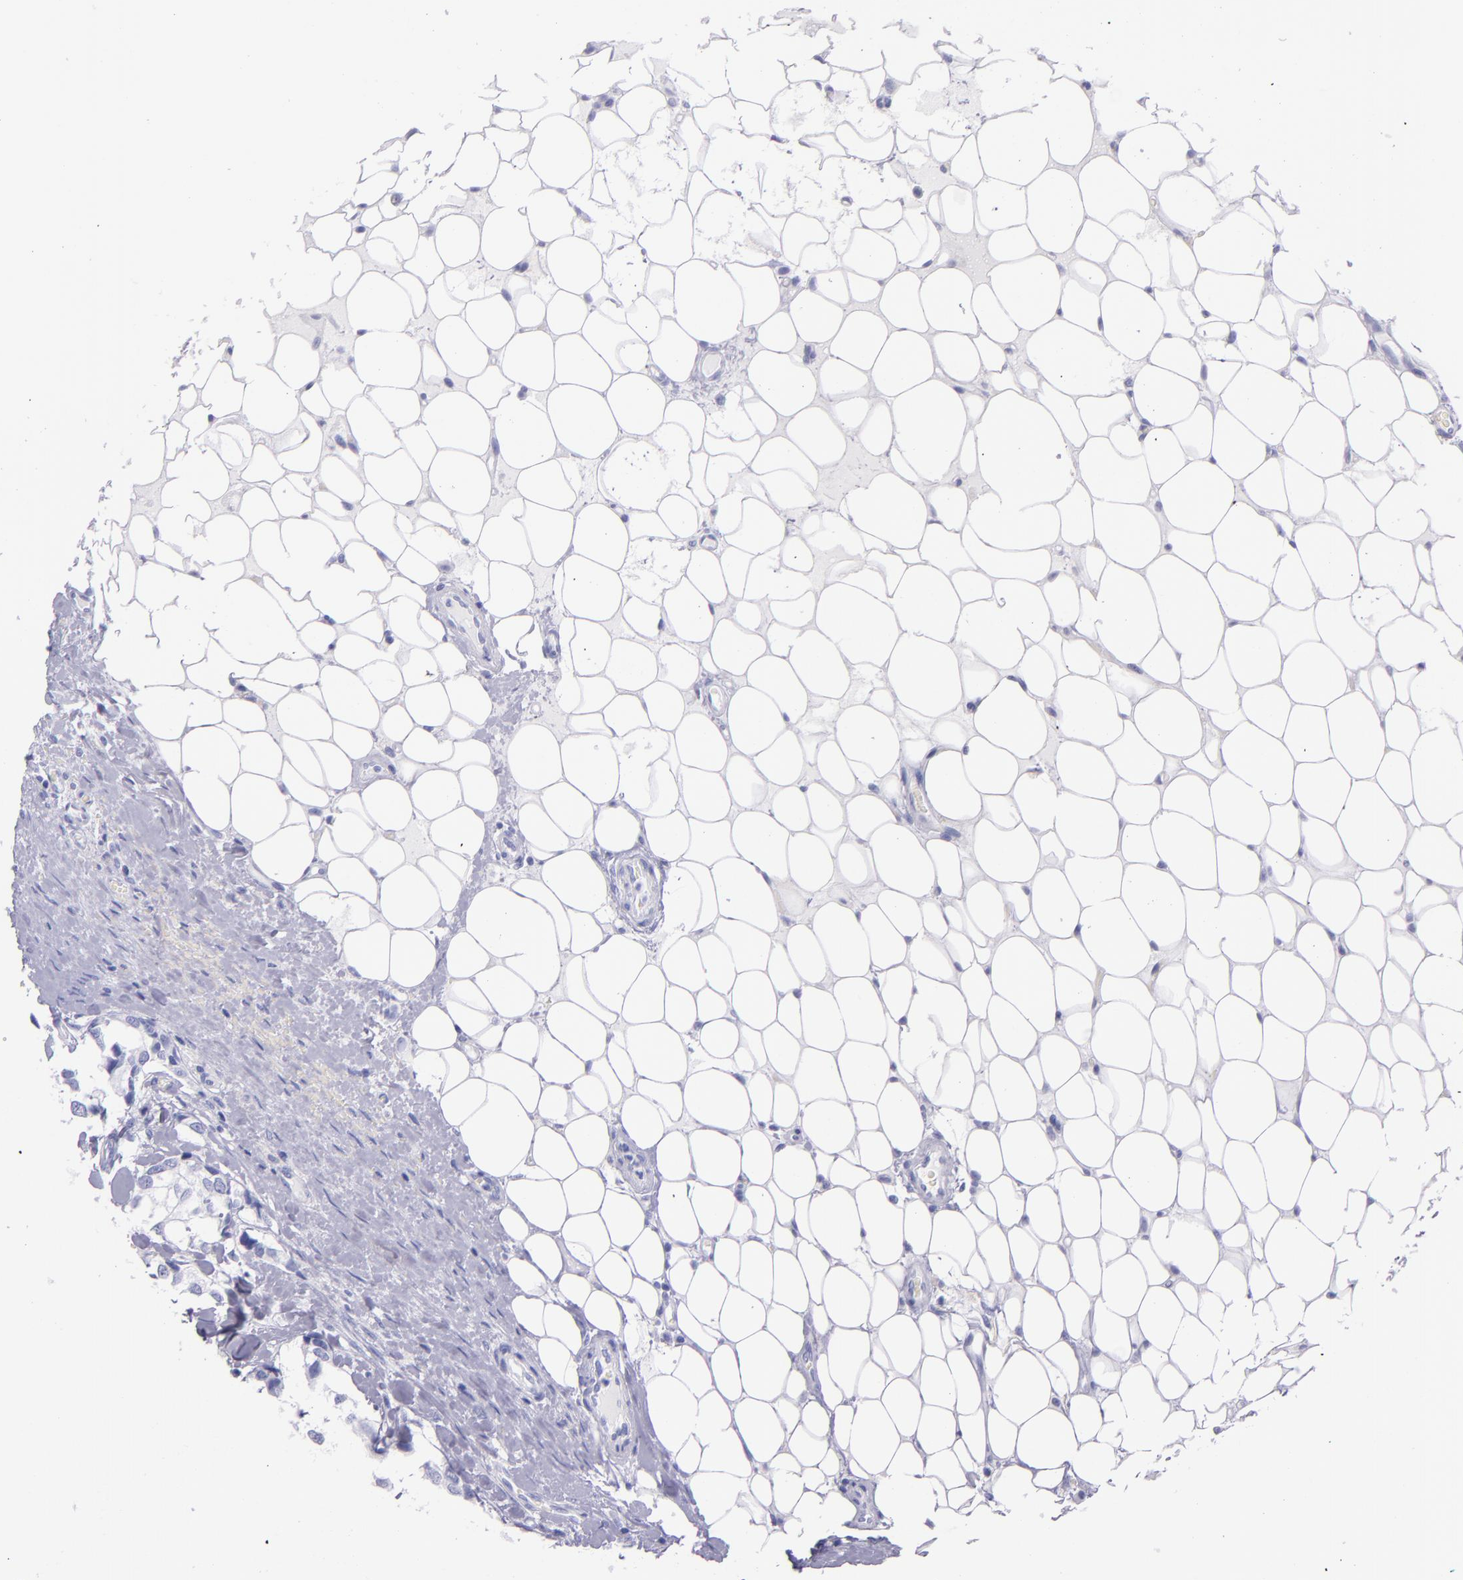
{"staining": {"intensity": "negative", "quantity": "none", "location": "none"}, "tissue": "breast cancer", "cell_type": "Tumor cells", "image_type": "cancer", "snomed": [{"axis": "morphology", "description": "Duct carcinoma"}, {"axis": "topography", "description": "Breast"}], "caption": "This is an IHC photomicrograph of breast invasive ductal carcinoma. There is no expression in tumor cells.", "gene": "SFTPB", "patient": {"sex": "female", "age": 68}}